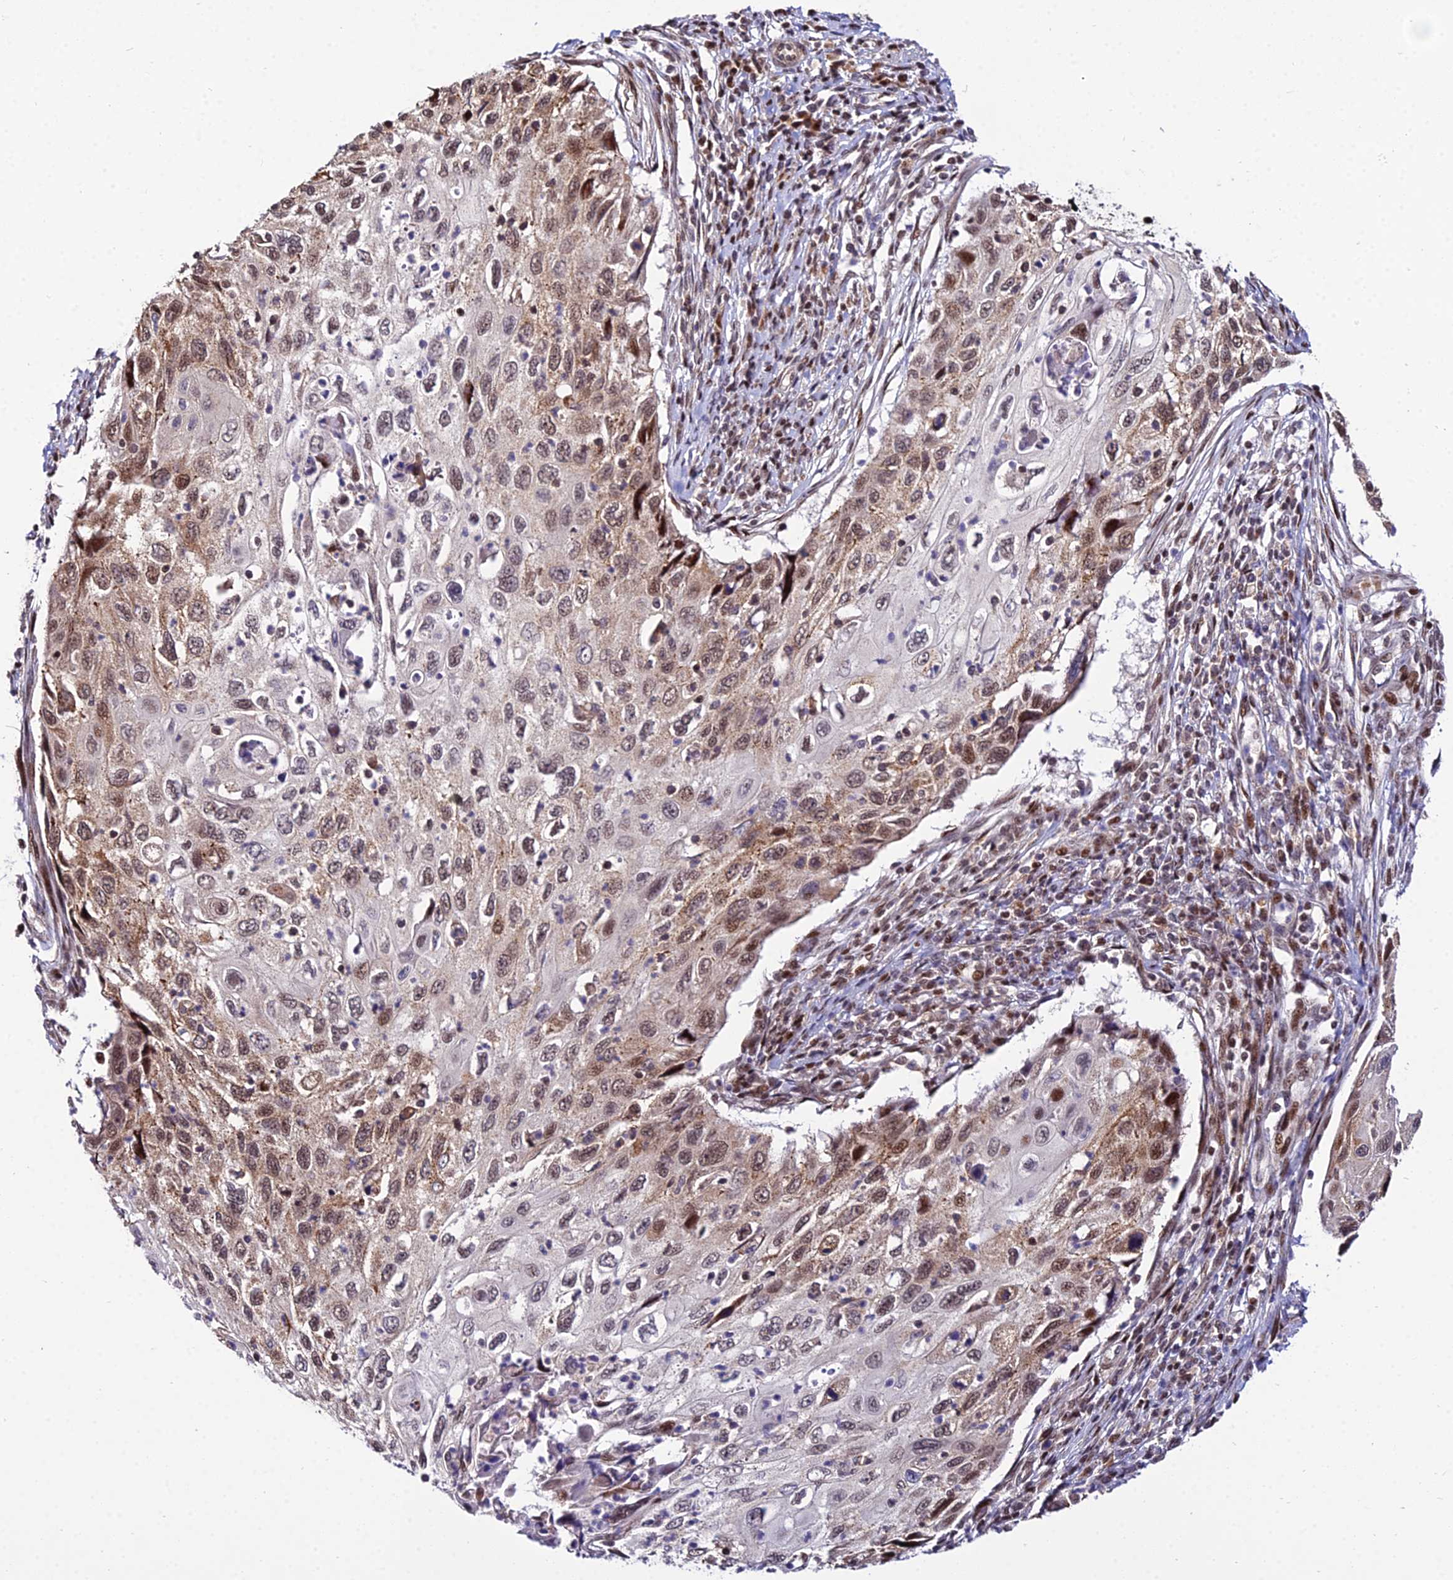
{"staining": {"intensity": "moderate", "quantity": ">75%", "location": "cytoplasmic/membranous,nuclear"}, "tissue": "cervical cancer", "cell_type": "Tumor cells", "image_type": "cancer", "snomed": [{"axis": "morphology", "description": "Squamous cell carcinoma, NOS"}, {"axis": "topography", "description": "Cervix"}], "caption": "Tumor cells show medium levels of moderate cytoplasmic/membranous and nuclear expression in approximately >75% of cells in squamous cell carcinoma (cervical). The staining is performed using DAB brown chromogen to label protein expression. The nuclei are counter-stained blue using hematoxylin.", "gene": "CIB3", "patient": {"sex": "female", "age": 70}}